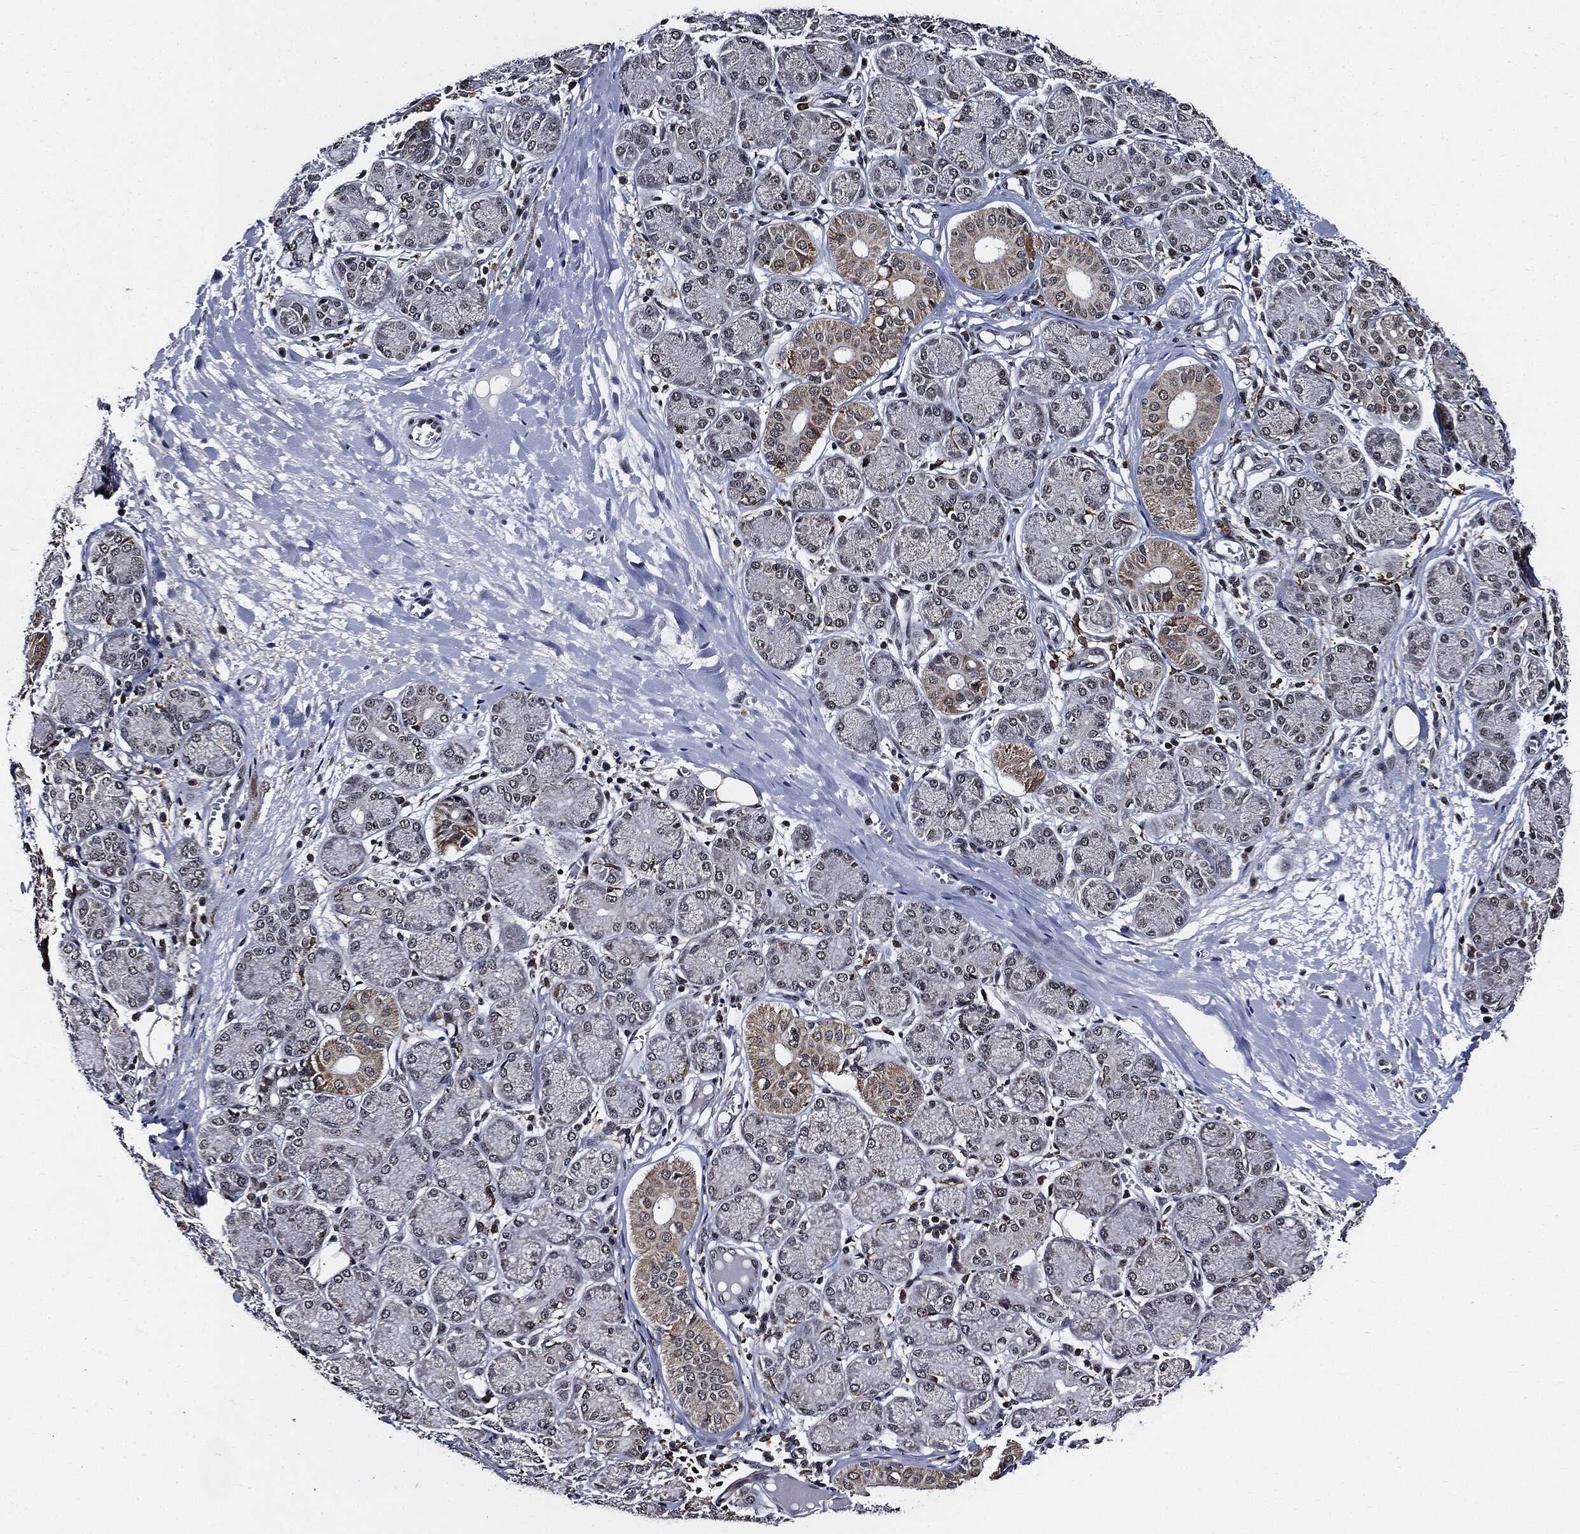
{"staining": {"intensity": "moderate", "quantity": "25%-75%", "location": "cytoplasmic/membranous,nuclear"}, "tissue": "salivary gland", "cell_type": "Glandular cells", "image_type": "normal", "snomed": [{"axis": "morphology", "description": "Normal tissue, NOS"}, {"axis": "topography", "description": "Salivary gland"}, {"axis": "topography", "description": "Peripheral nerve tissue"}], "caption": "Moderate cytoplasmic/membranous,nuclear positivity for a protein is appreciated in approximately 25%-75% of glandular cells of normal salivary gland using immunohistochemistry (IHC).", "gene": "SUGT1", "patient": {"sex": "female", "age": 24}}